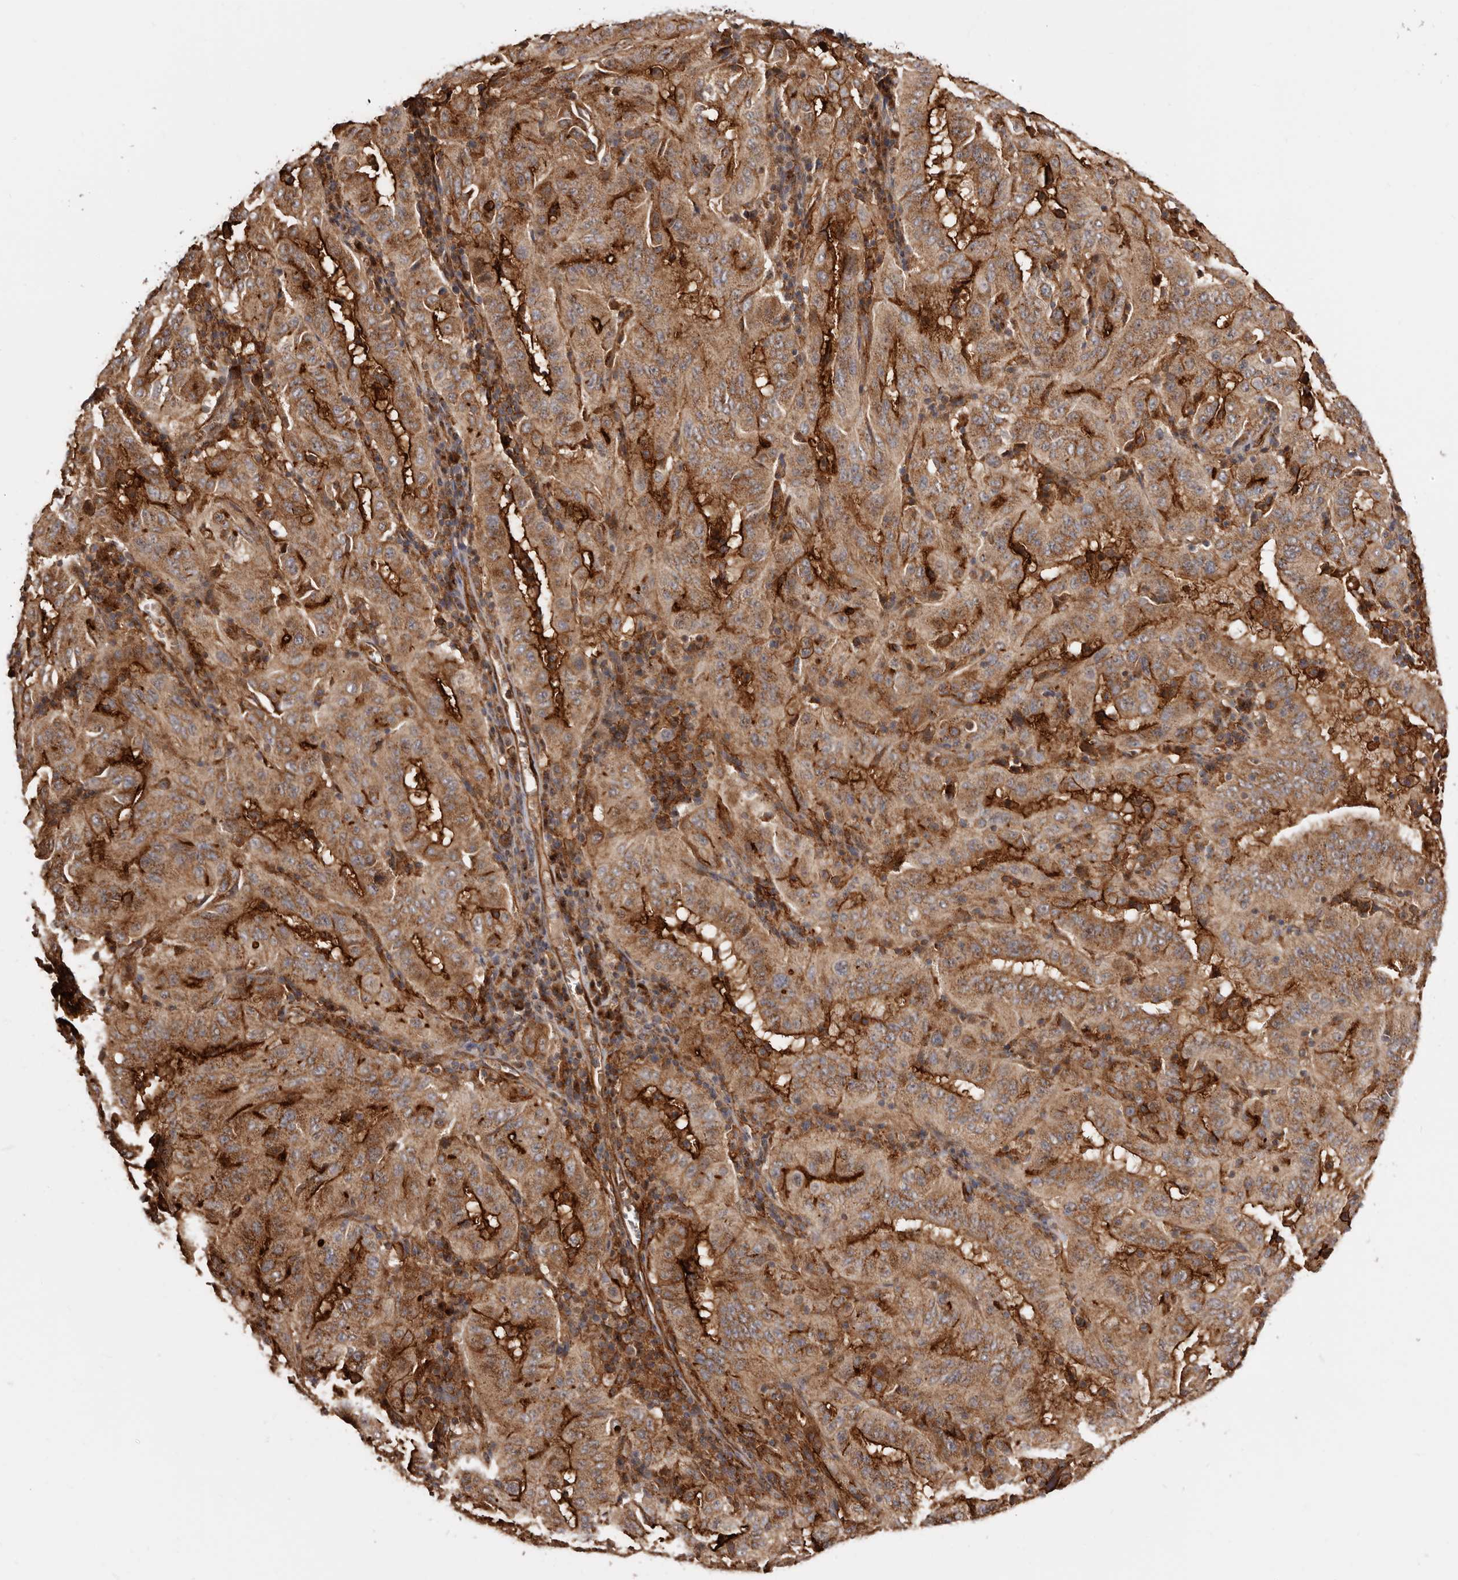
{"staining": {"intensity": "strong", "quantity": ">75%", "location": "cytoplasmic/membranous"}, "tissue": "pancreatic cancer", "cell_type": "Tumor cells", "image_type": "cancer", "snomed": [{"axis": "morphology", "description": "Adenocarcinoma, NOS"}, {"axis": "topography", "description": "Pancreas"}], "caption": "Human pancreatic adenocarcinoma stained with a brown dye displays strong cytoplasmic/membranous positive positivity in about >75% of tumor cells.", "gene": "GPR27", "patient": {"sex": "male", "age": 63}}